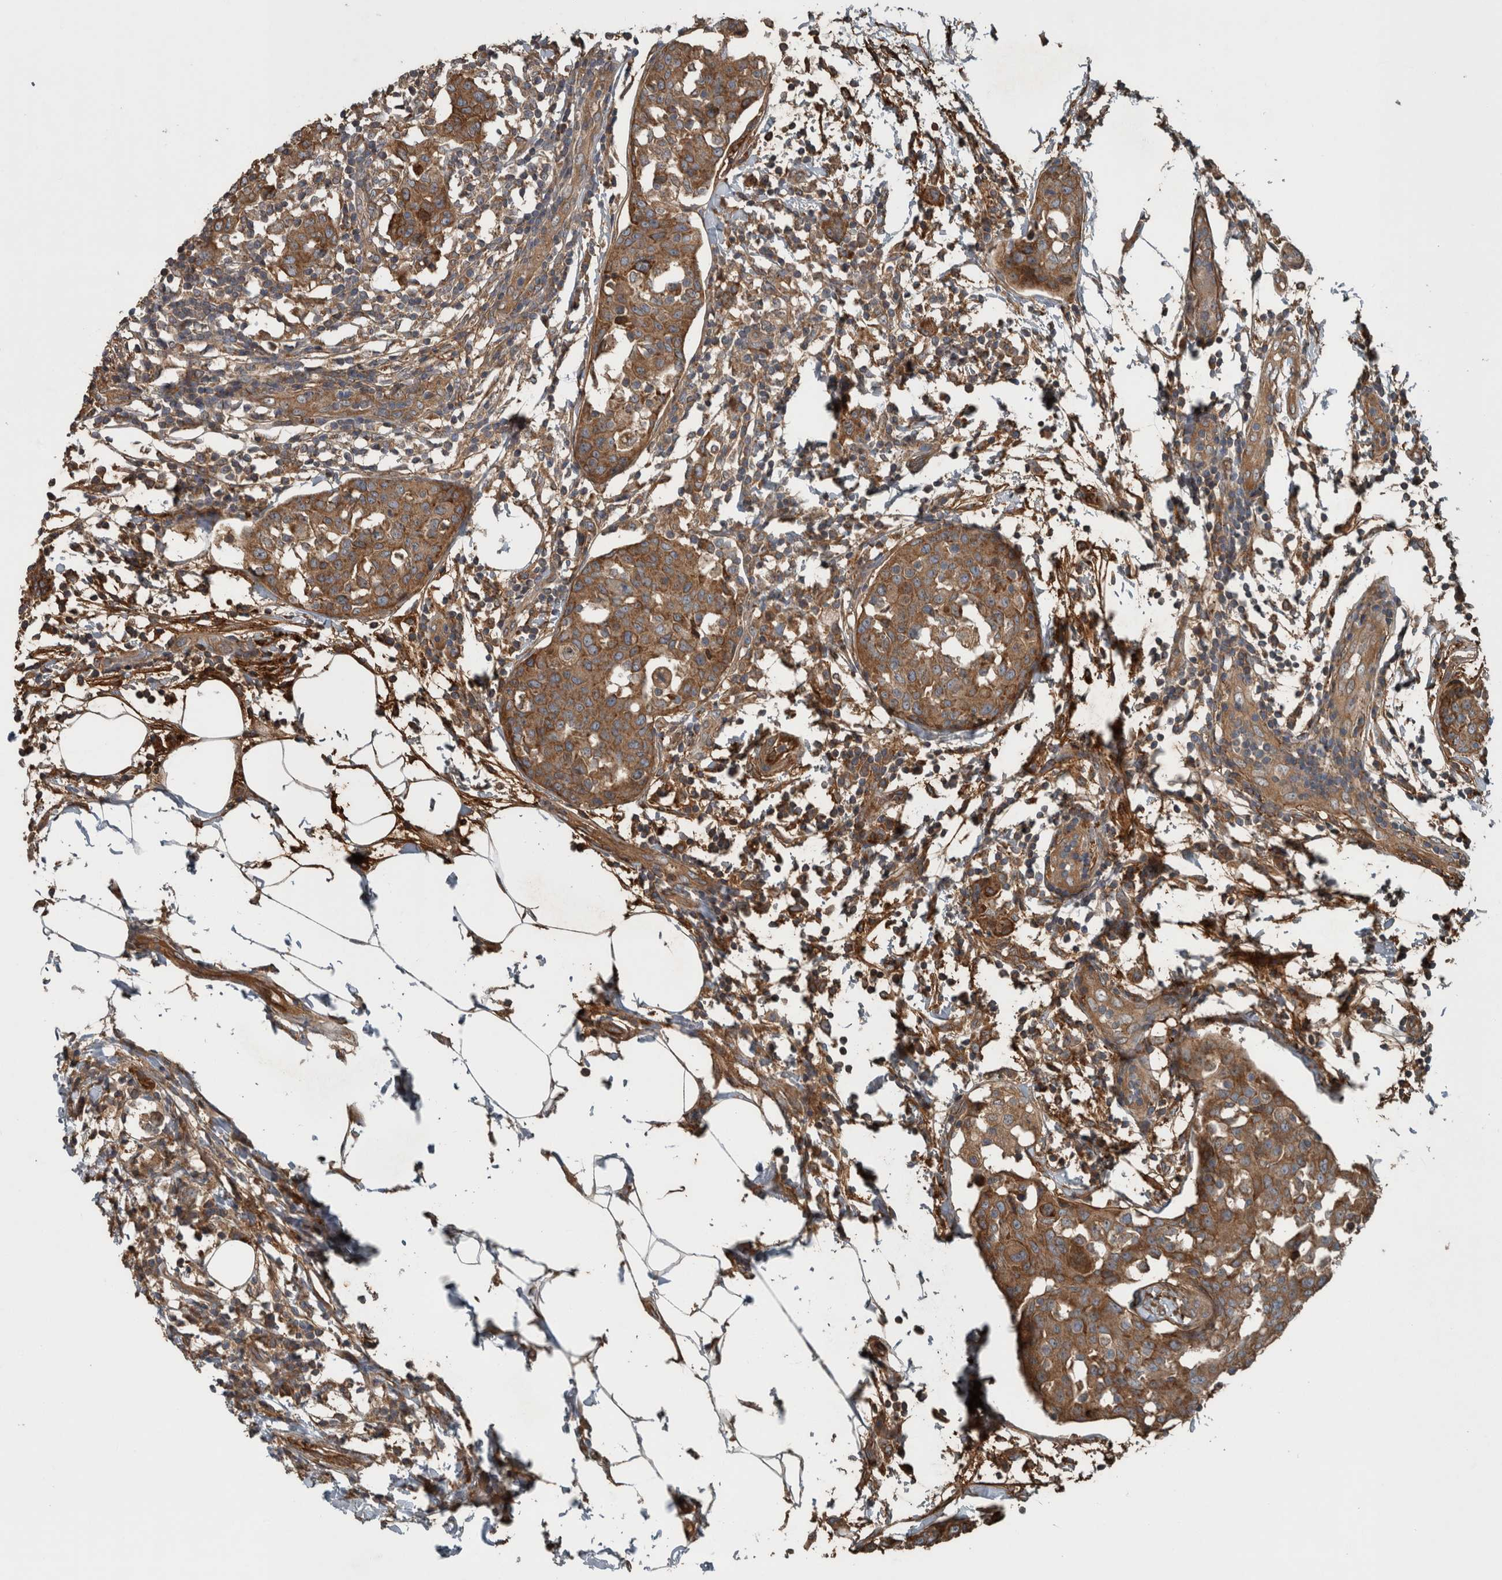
{"staining": {"intensity": "moderate", "quantity": ">75%", "location": "cytoplasmic/membranous"}, "tissue": "breast cancer", "cell_type": "Tumor cells", "image_type": "cancer", "snomed": [{"axis": "morphology", "description": "Normal tissue, NOS"}, {"axis": "morphology", "description": "Duct carcinoma"}, {"axis": "topography", "description": "Breast"}], "caption": "Breast invasive ductal carcinoma stained with a protein marker demonstrates moderate staining in tumor cells.", "gene": "EXOC8", "patient": {"sex": "female", "age": 37}}